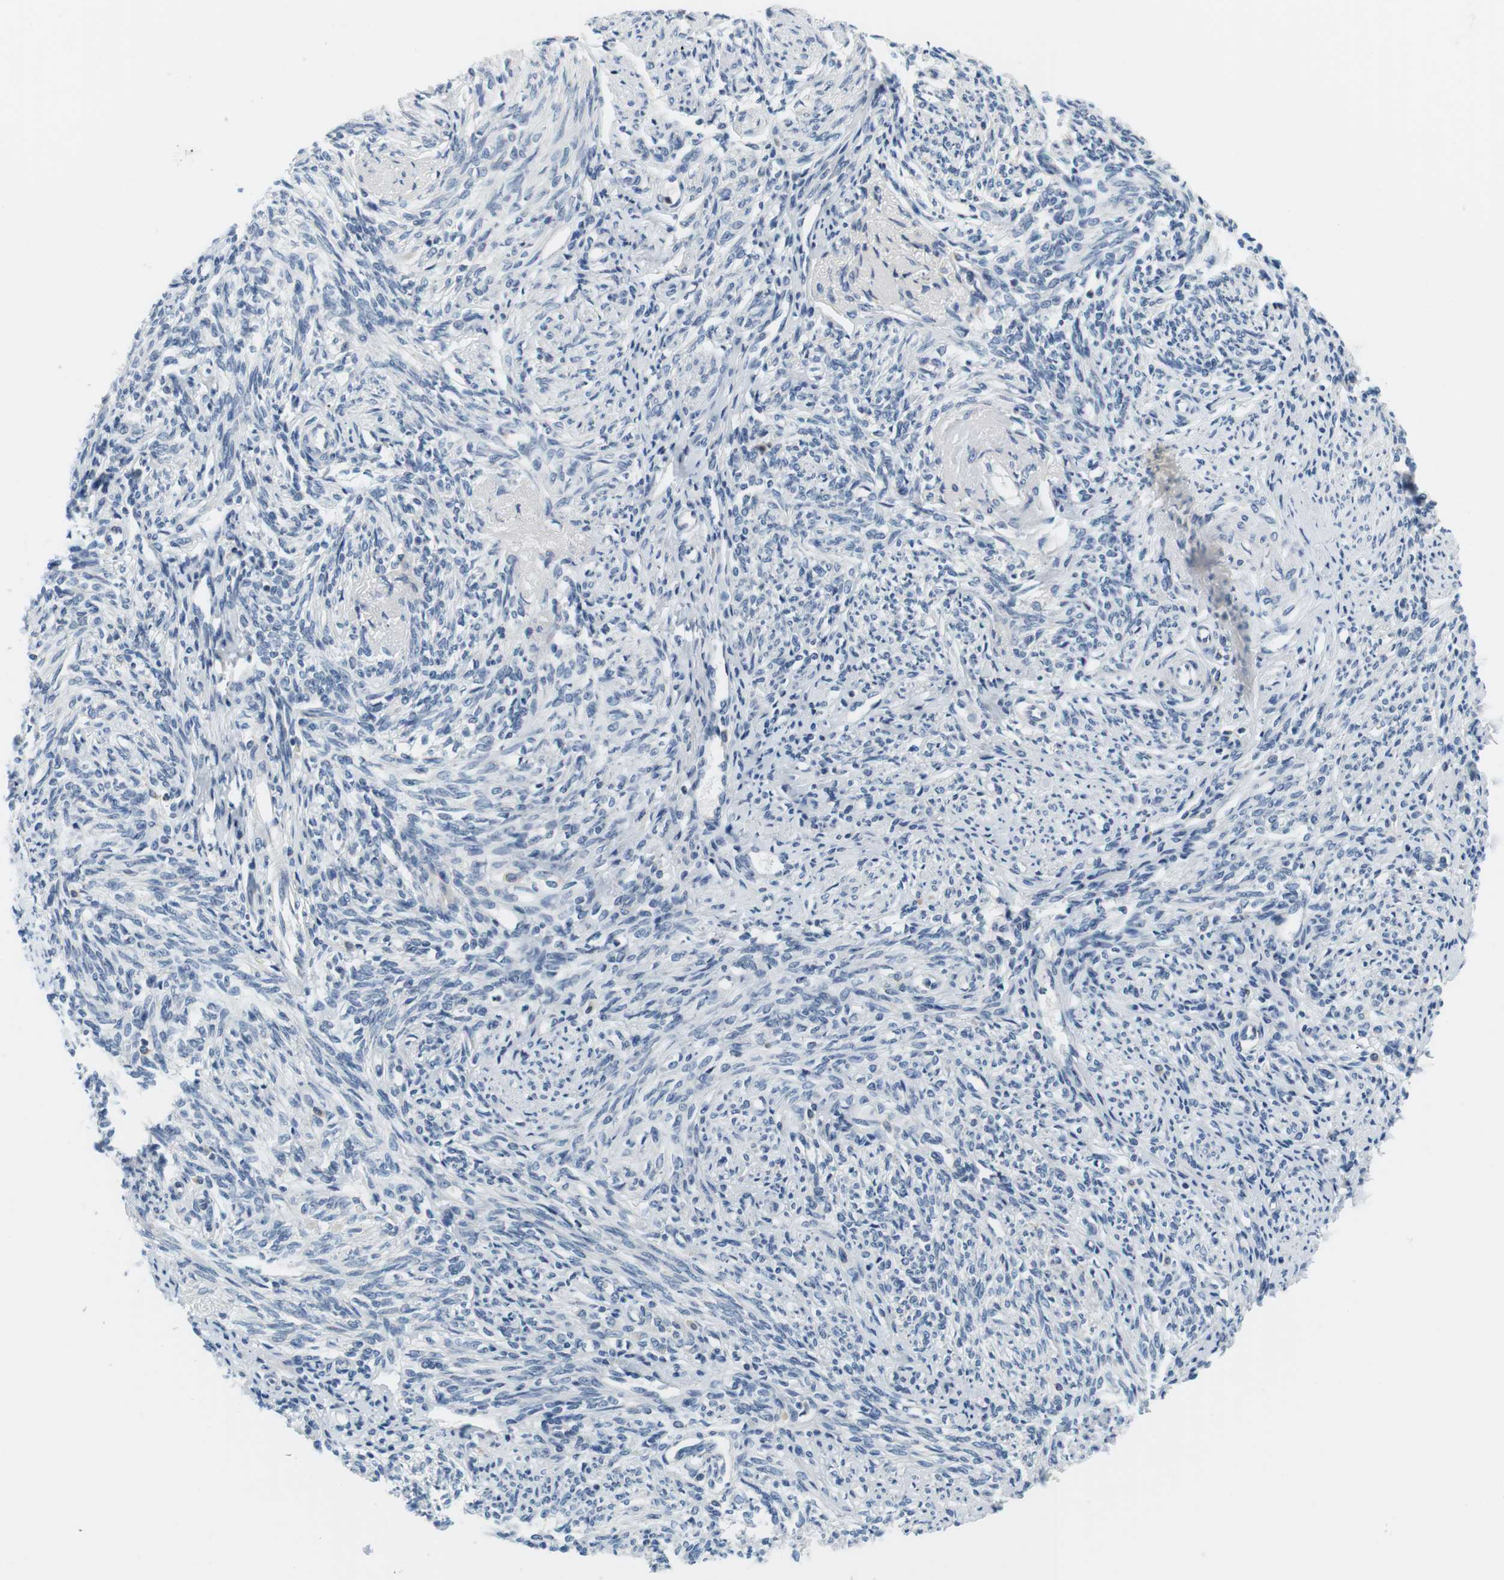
{"staining": {"intensity": "moderate", "quantity": "<25%", "location": "cytoplasmic/membranous"}, "tissue": "endometrium", "cell_type": "Cells in endometrial stroma", "image_type": "normal", "snomed": [{"axis": "morphology", "description": "Normal tissue, NOS"}, {"axis": "topography", "description": "Endometrium"}], "caption": "Immunohistochemical staining of unremarkable human endometrium reveals moderate cytoplasmic/membranous protein staining in about <25% of cells in endometrial stroma.", "gene": "WNT7A", "patient": {"sex": "female", "age": 71}}